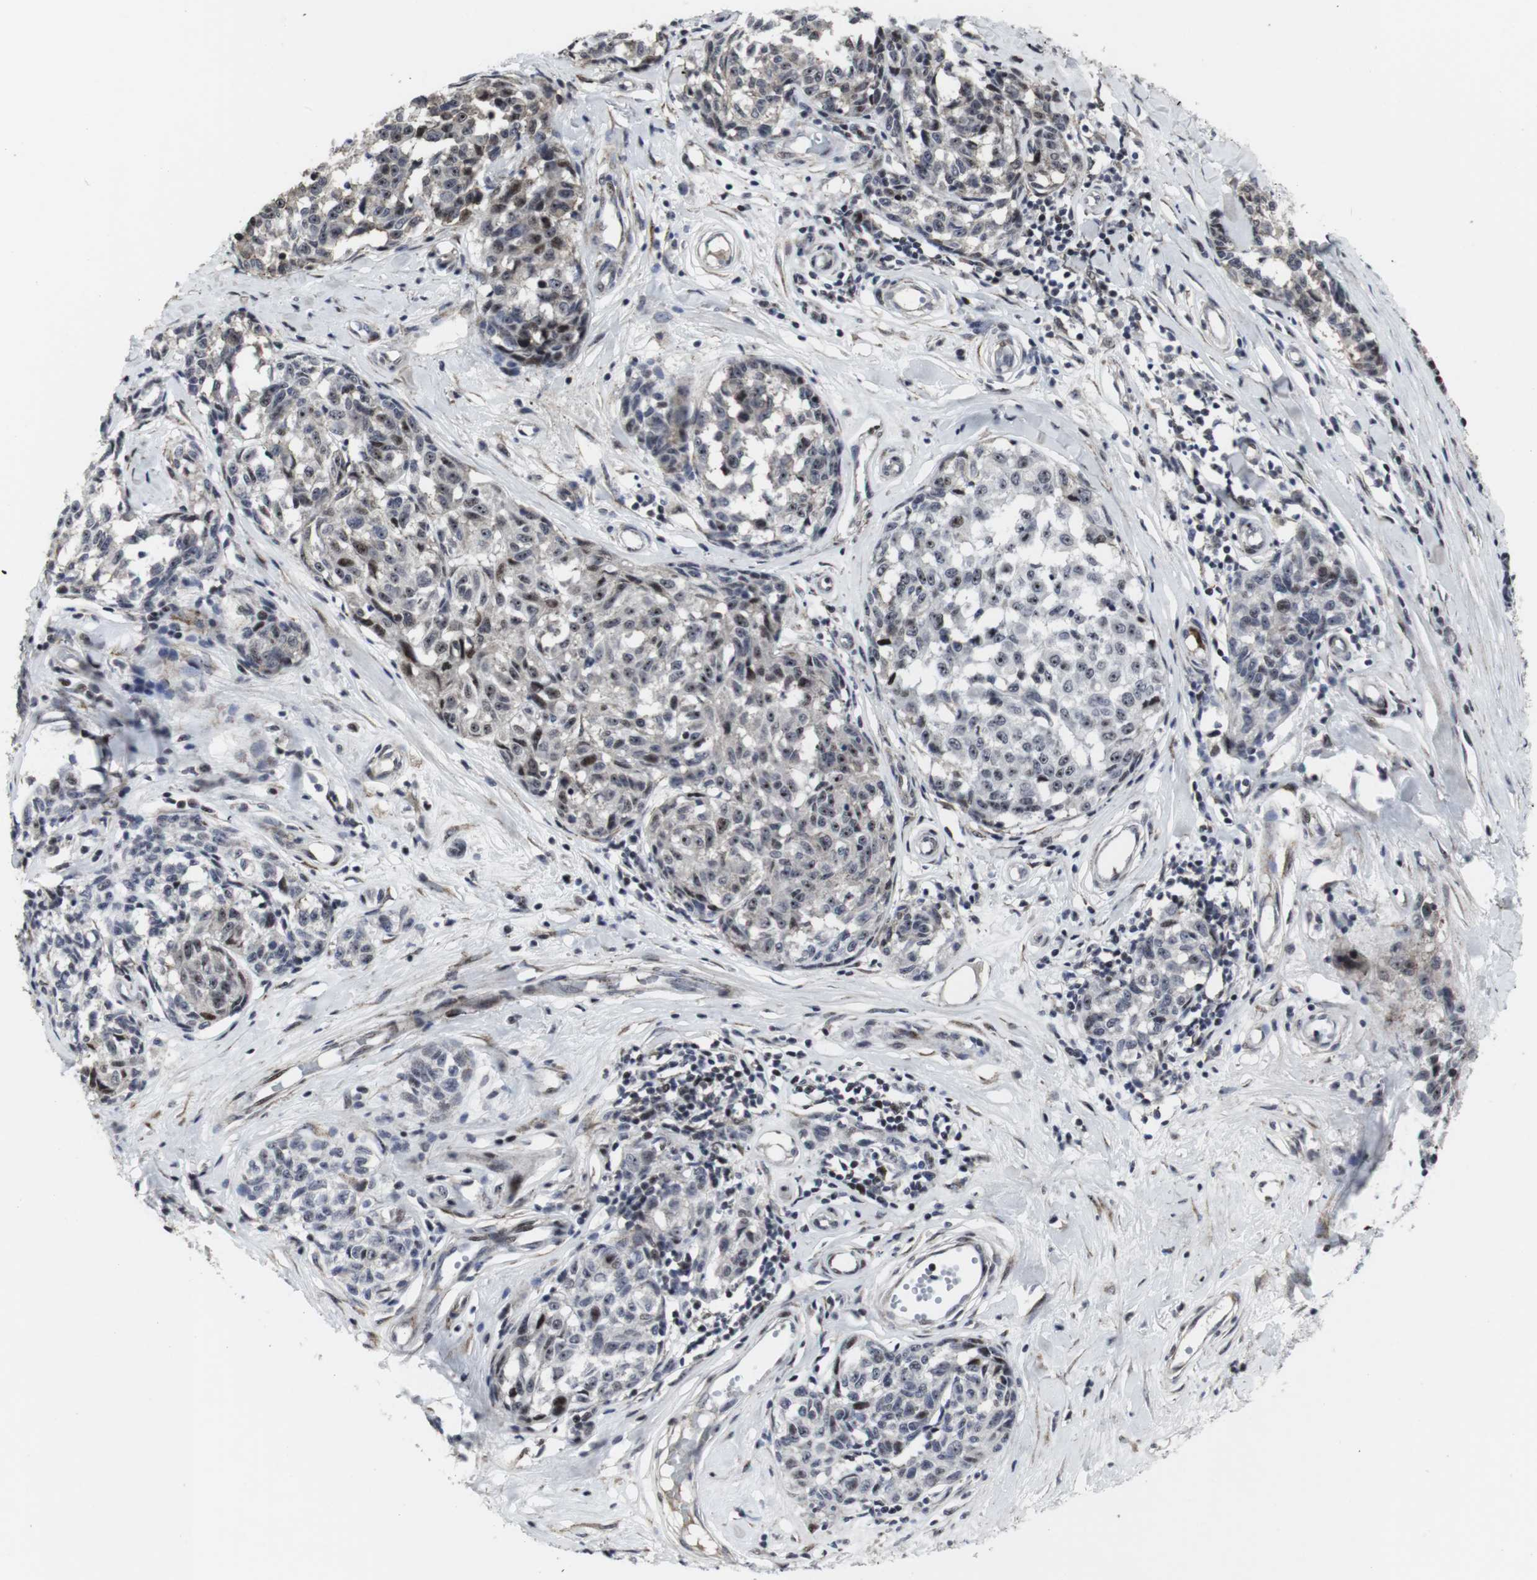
{"staining": {"intensity": "moderate", "quantity": "25%-75%", "location": "nuclear"}, "tissue": "melanoma", "cell_type": "Tumor cells", "image_type": "cancer", "snomed": [{"axis": "morphology", "description": "Malignant melanoma, NOS"}, {"axis": "topography", "description": "Skin"}], "caption": "Protein expression analysis of melanoma displays moderate nuclear expression in about 25%-75% of tumor cells. The staining is performed using DAB brown chromogen to label protein expression. The nuclei are counter-stained blue using hematoxylin.", "gene": "MLH1", "patient": {"sex": "female", "age": 64}}